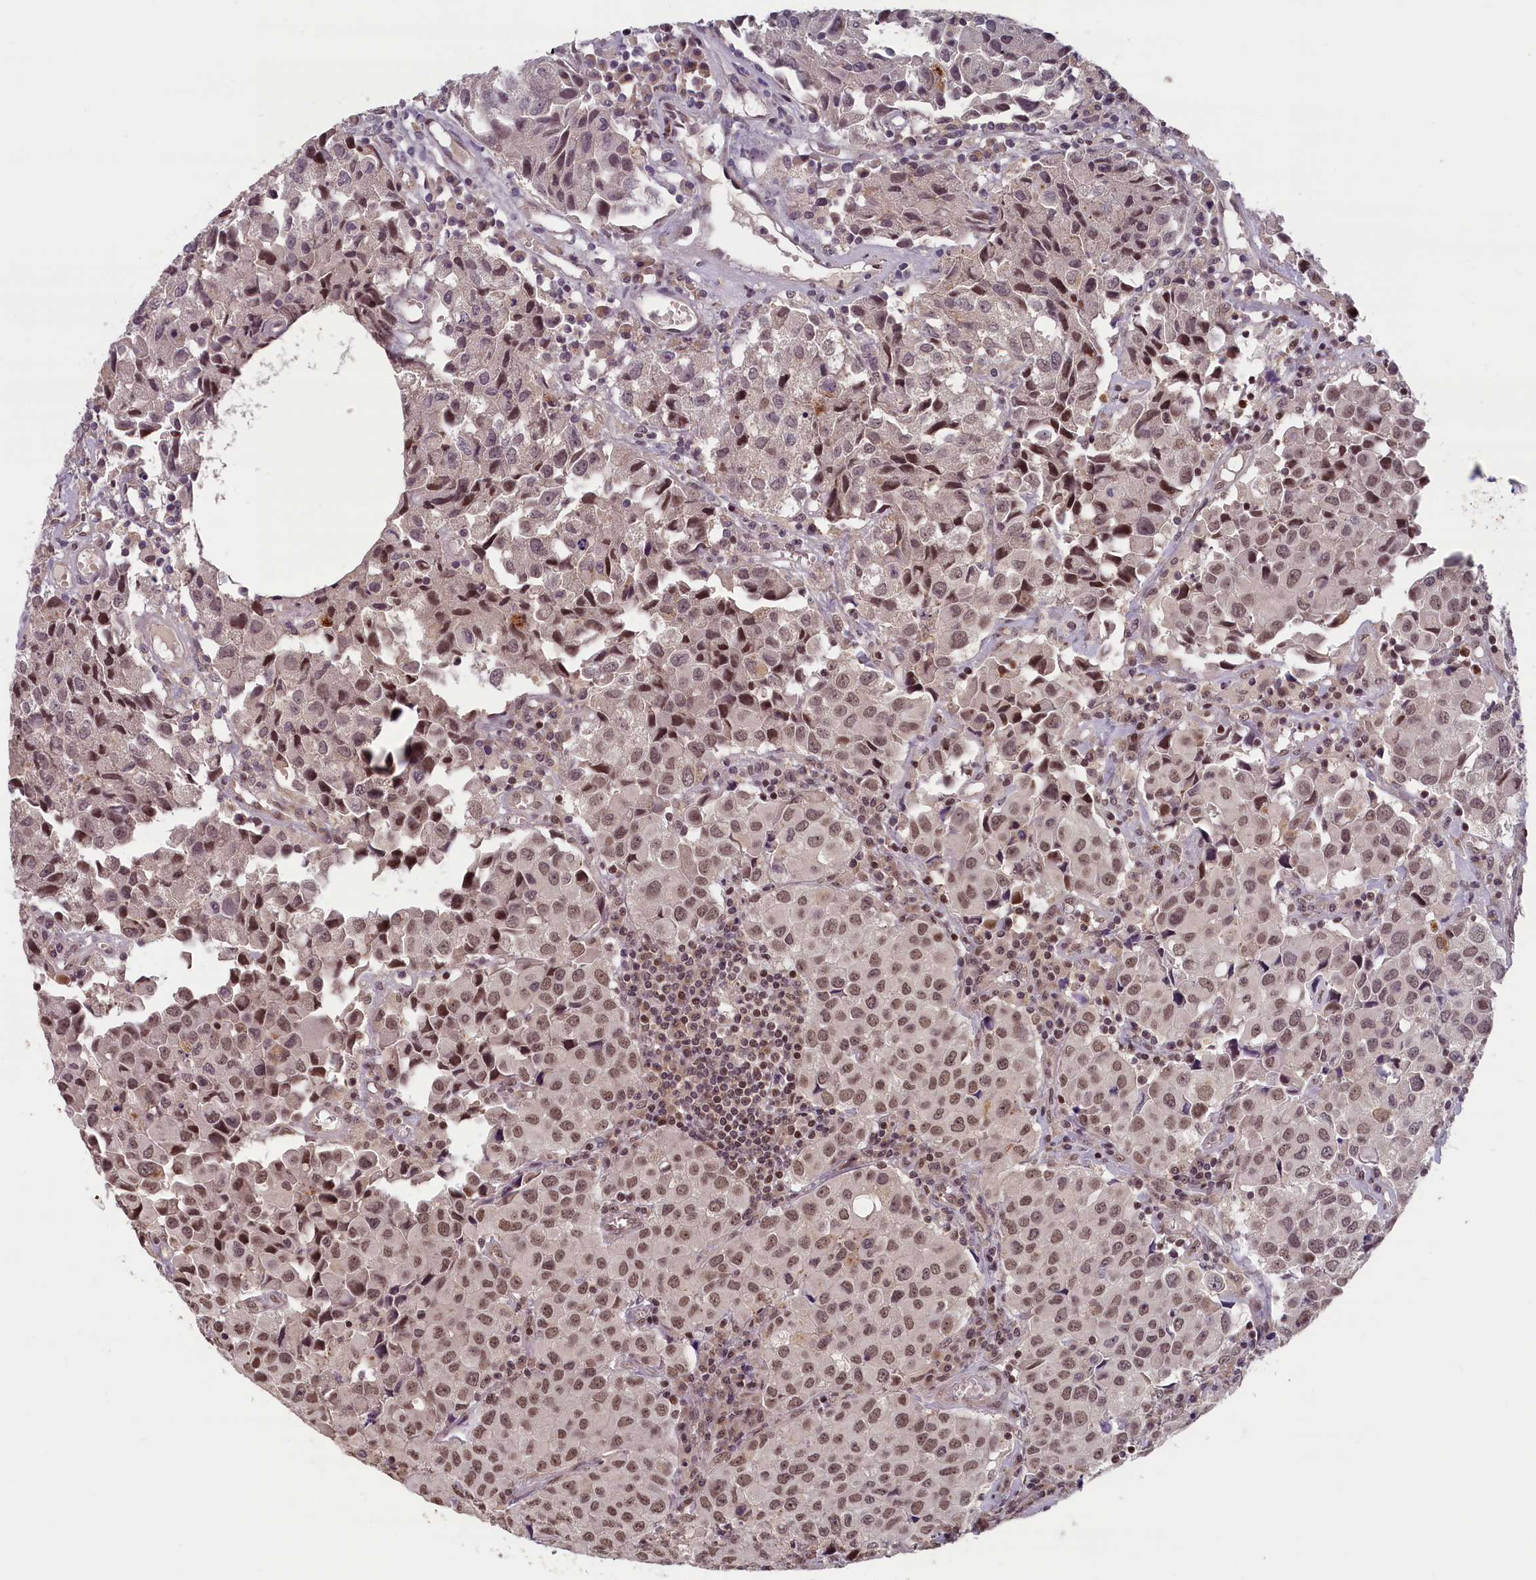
{"staining": {"intensity": "moderate", "quantity": ">75%", "location": "nuclear"}, "tissue": "urothelial cancer", "cell_type": "Tumor cells", "image_type": "cancer", "snomed": [{"axis": "morphology", "description": "Urothelial carcinoma, High grade"}, {"axis": "topography", "description": "Urinary bladder"}], "caption": "Immunohistochemical staining of human urothelial cancer exhibits moderate nuclear protein staining in about >75% of tumor cells.", "gene": "KCNK6", "patient": {"sex": "female", "age": 75}}